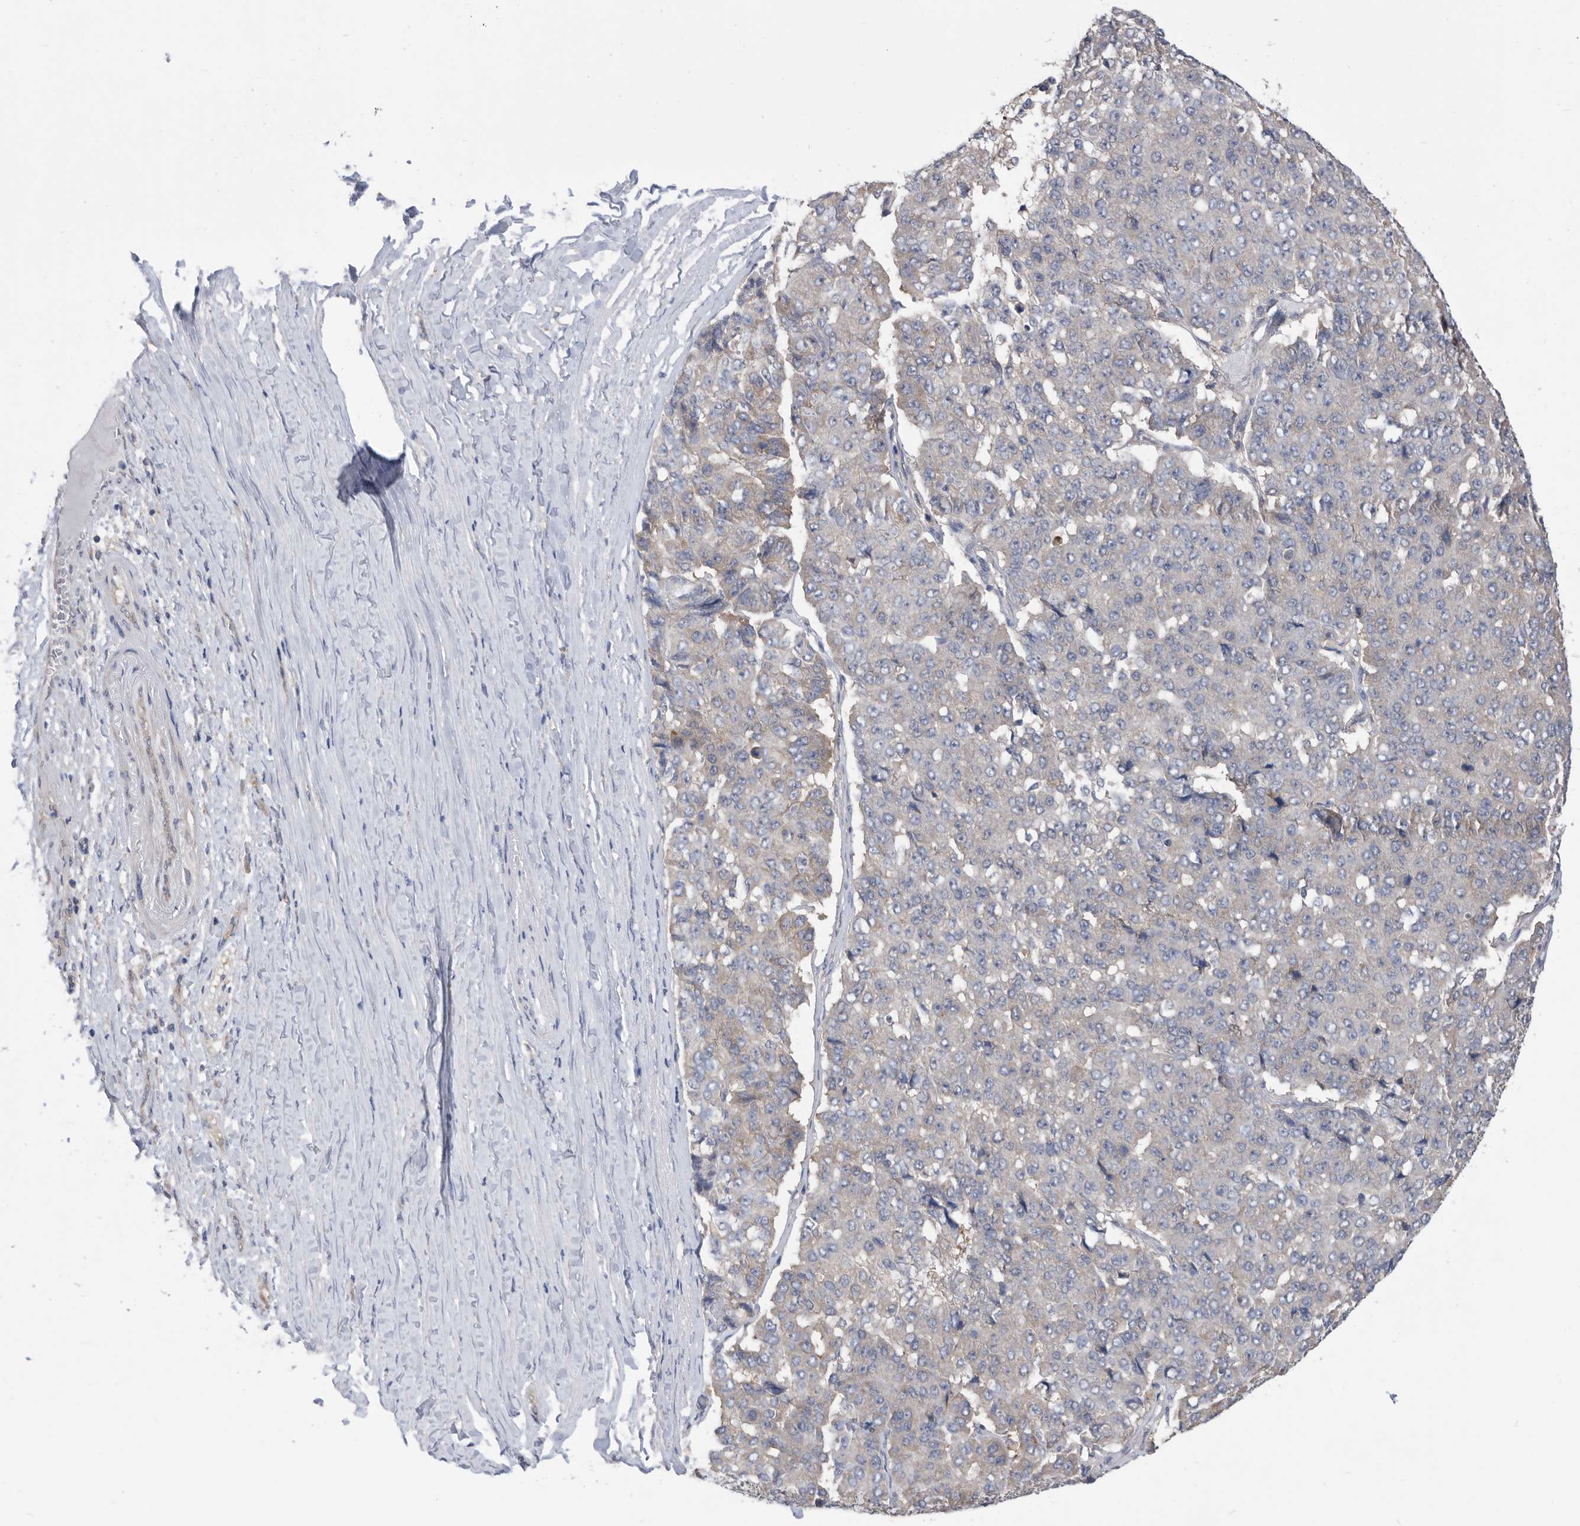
{"staining": {"intensity": "negative", "quantity": "none", "location": "none"}, "tissue": "pancreatic cancer", "cell_type": "Tumor cells", "image_type": "cancer", "snomed": [{"axis": "morphology", "description": "Adenocarcinoma, NOS"}, {"axis": "topography", "description": "Pancreas"}], "caption": "An immunohistochemistry (IHC) micrograph of adenocarcinoma (pancreatic) is shown. There is no staining in tumor cells of adenocarcinoma (pancreatic).", "gene": "CCT4", "patient": {"sex": "male", "age": 50}}